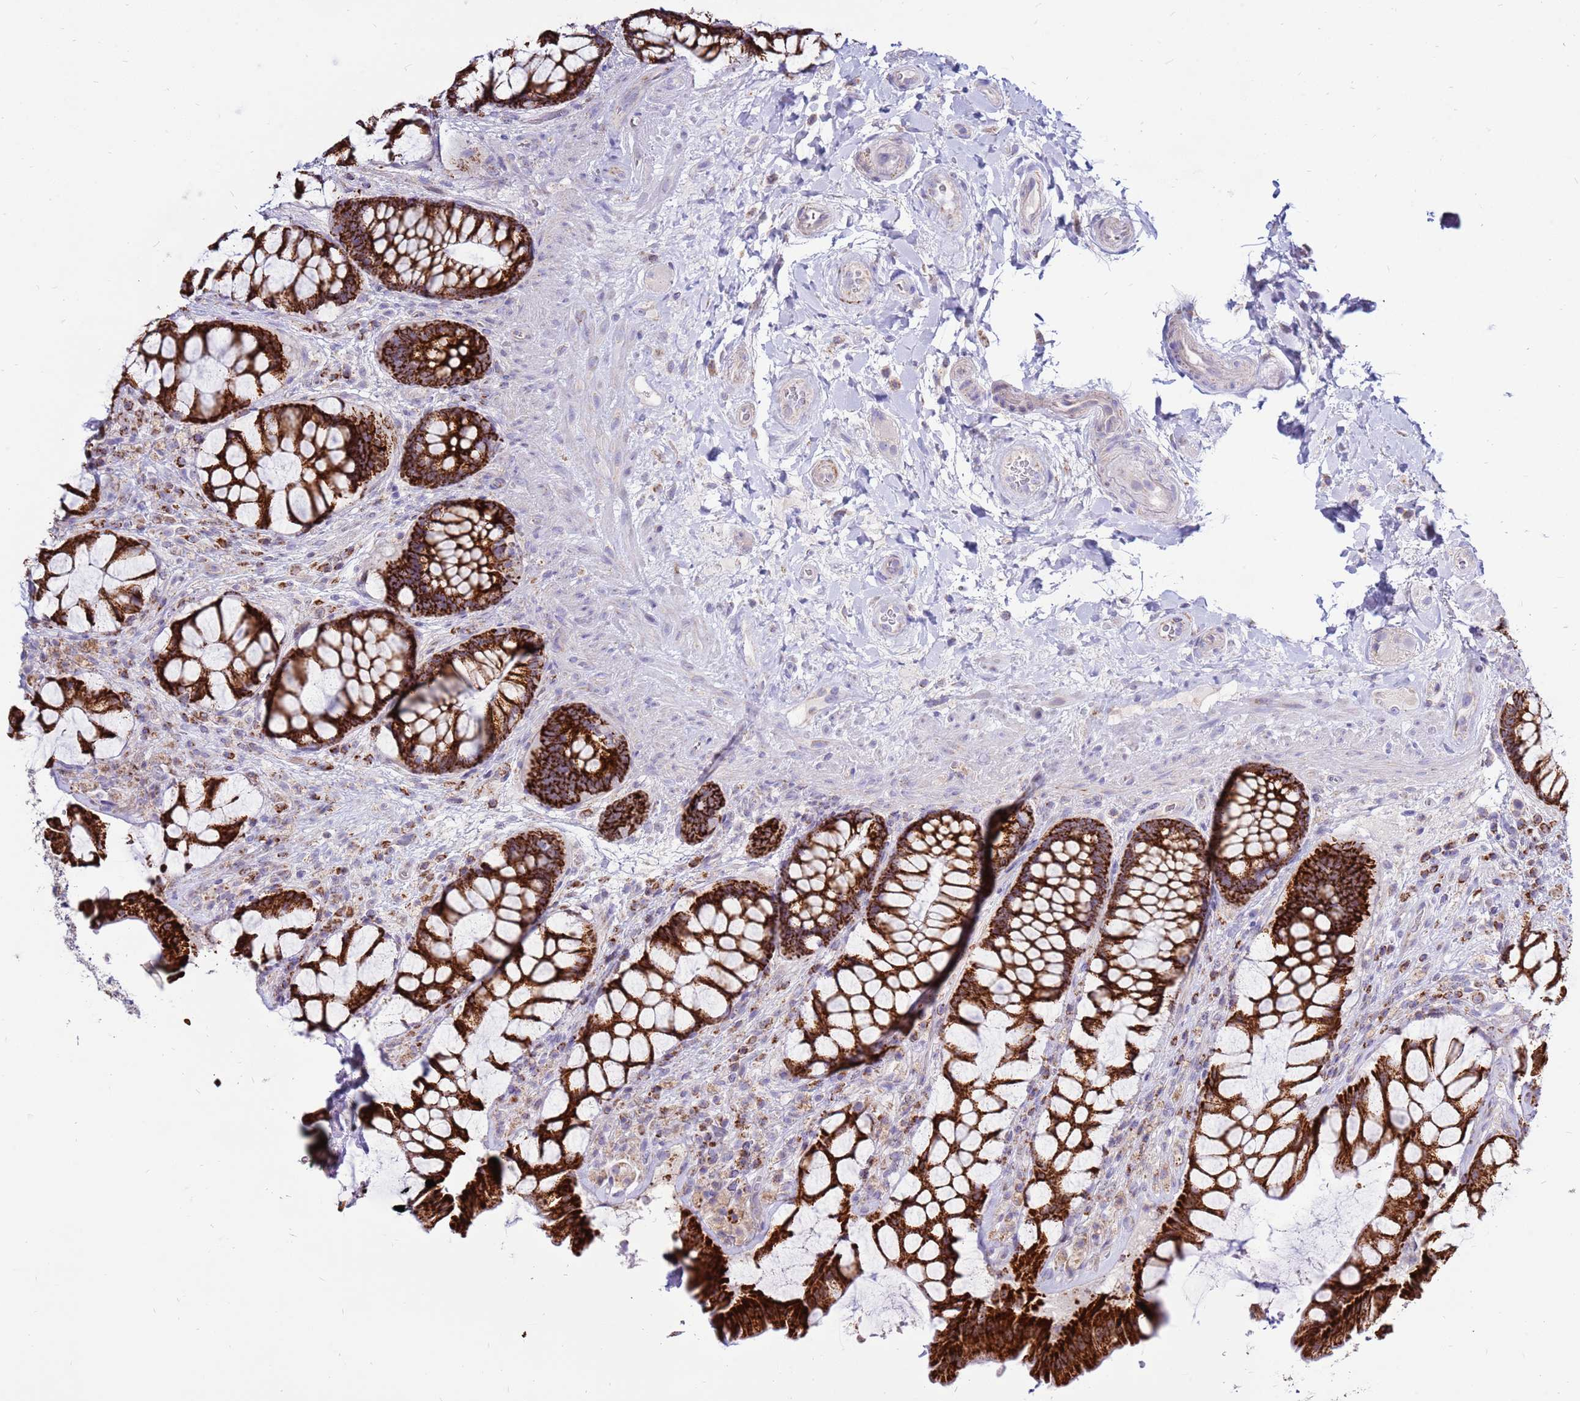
{"staining": {"intensity": "strong", "quantity": ">75%", "location": "cytoplasmic/membranous"}, "tissue": "rectum", "cell_type": "Glandular cells", "image_type": "normal", "snomed": [{"axis": "morphology", "description": "Normal tissue, NOS"}, {"axis": "topography", "description": "Rectum"}], "caption": "Approximately >75% of glandular cells in normal human rectum reveal strong cytoplasmic/membranous protein positivity as visualized by brown immunohistochemical staining.", "gene": "IGF1R", "patient": {"sex": "female", "age": 58}}